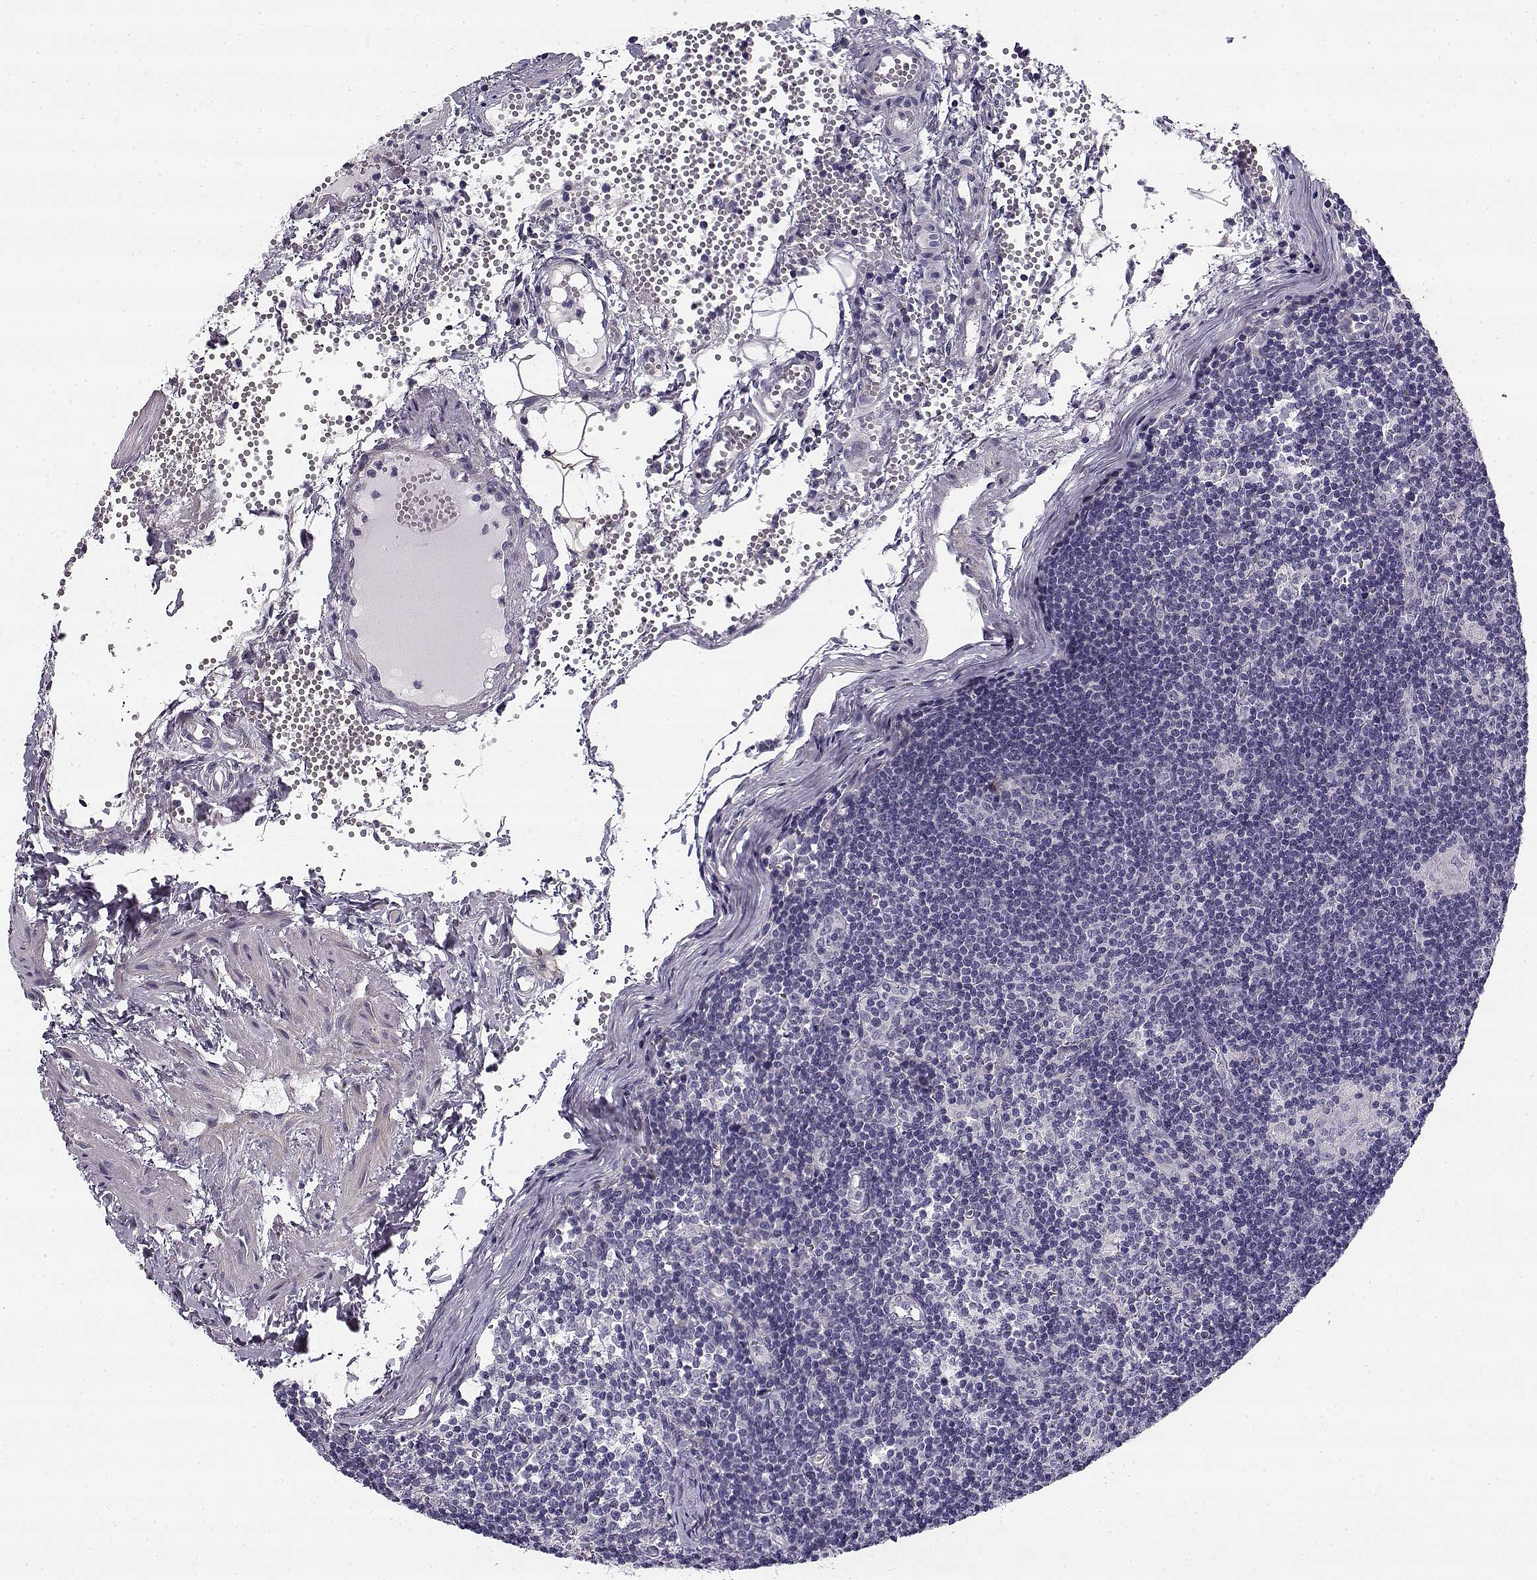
{"staining": {"intensity": "negative", "quantity": "none", "location": "none"}, "tissue": "lymph node", "cell_type": "Germinal center cells", "image_type": "normal", "snomed": [{"axis": "morphology", "description": "Normal tissue, NOS"}, {"axis": "topography", "description": "Lymph node"}], "caption": "IHC of normal human lymph node demonstrates no expression in germinal center cells.", "gene": "CREB3L3", "patient": {"sex": "female", "age": 52}}